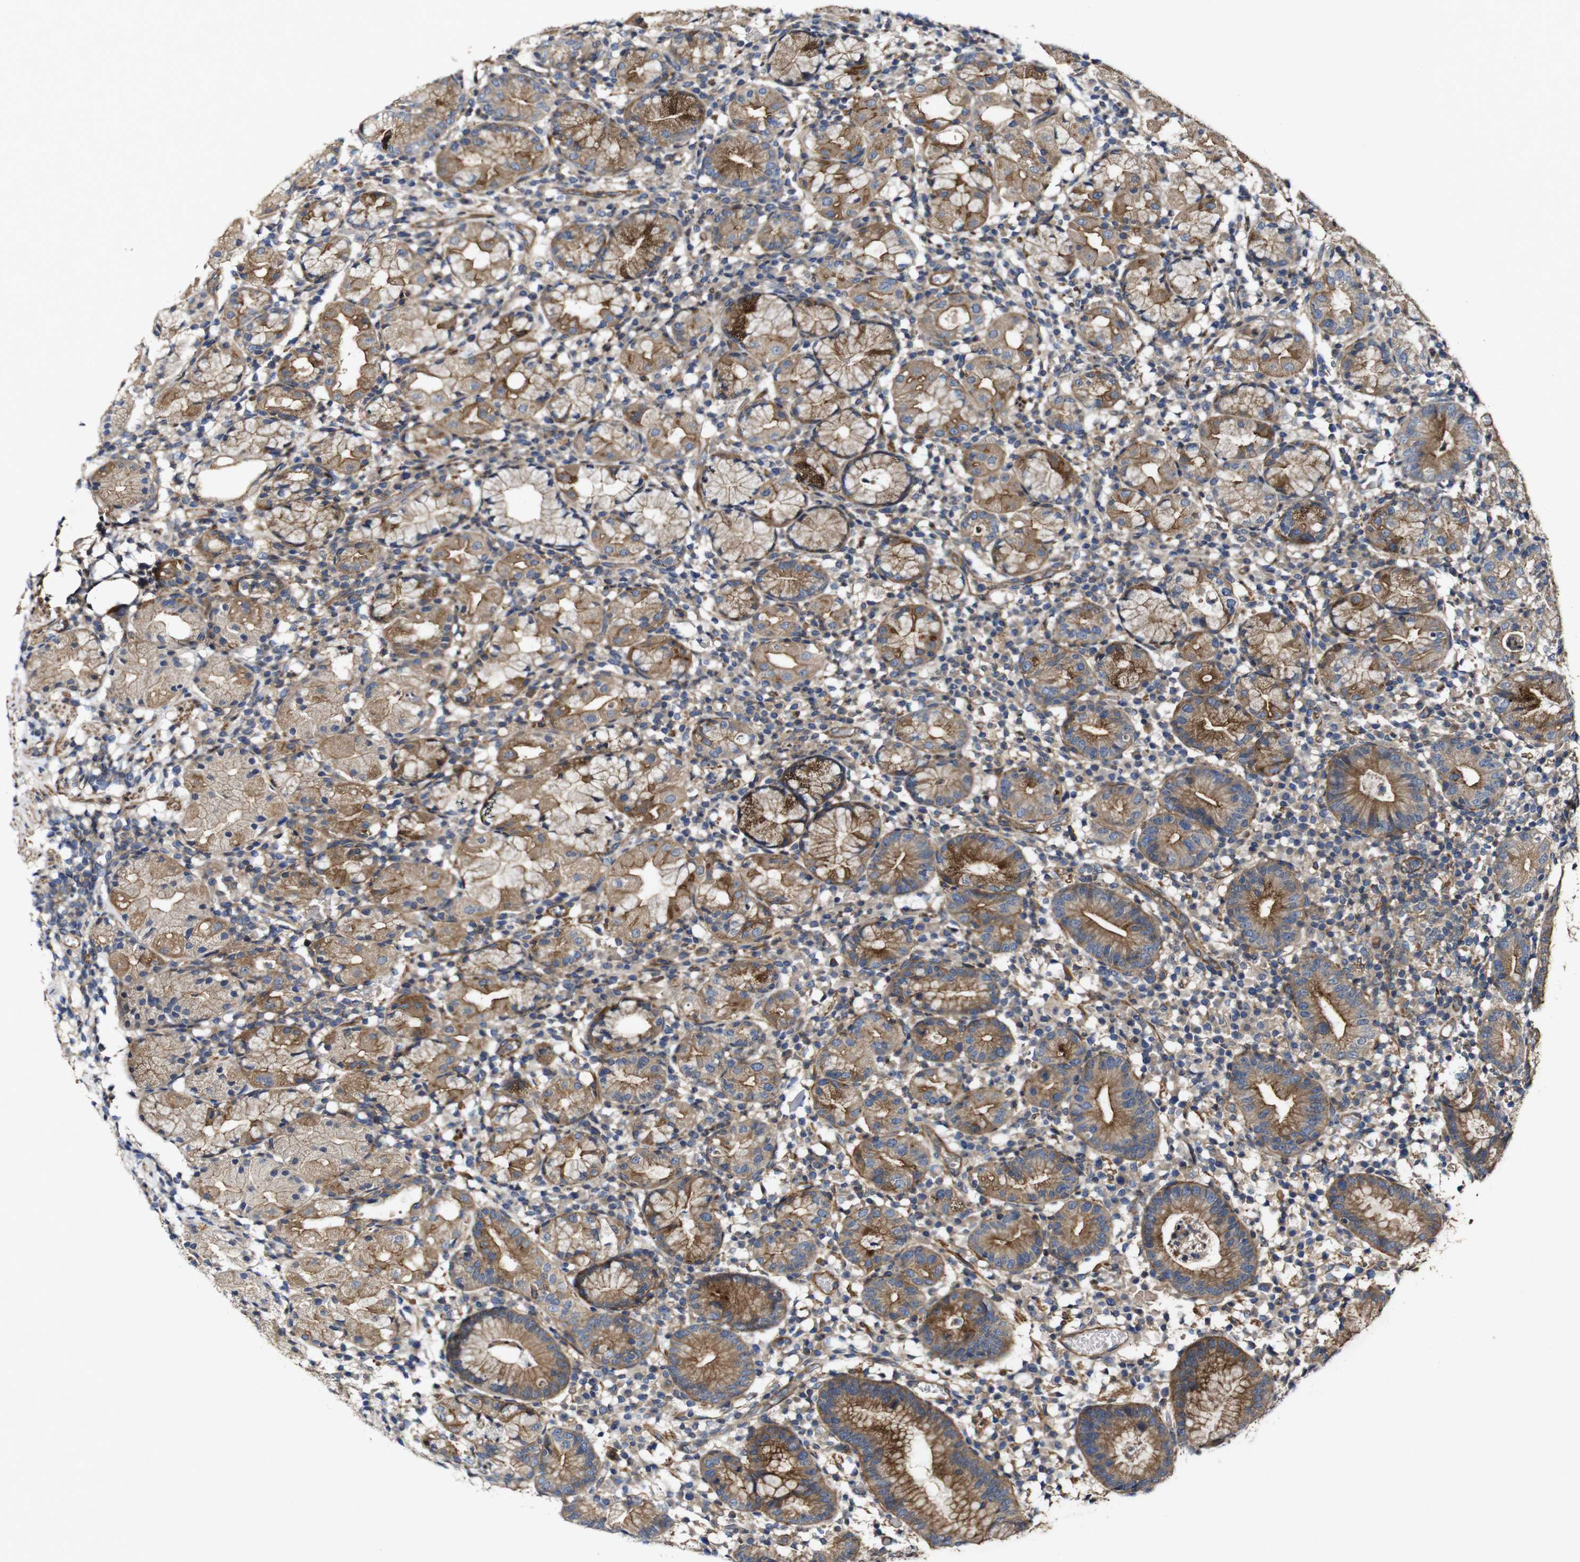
{"staining": {"intensity": "moderate", "quantity": "25%-75%", "location": "cytoplasmic/membranous"}, "tissue": "stomach", "cell_type": "Glandular cells", "image_type": "normal", "snomed": [{"axis": "morphology", "description": "Normal tissue, NOS"}, {"axis": "topography", "description": "Stomach"}, {"axis": "topography", "description": "Stomach, lower"}], "caption": "Glandular cells display moderate cytoplasmic/membranous expression in approximately 25%-75% of cells in normal stomach.", "gene": "GSDME", "patient": {"sex": "female", "age": 75}}